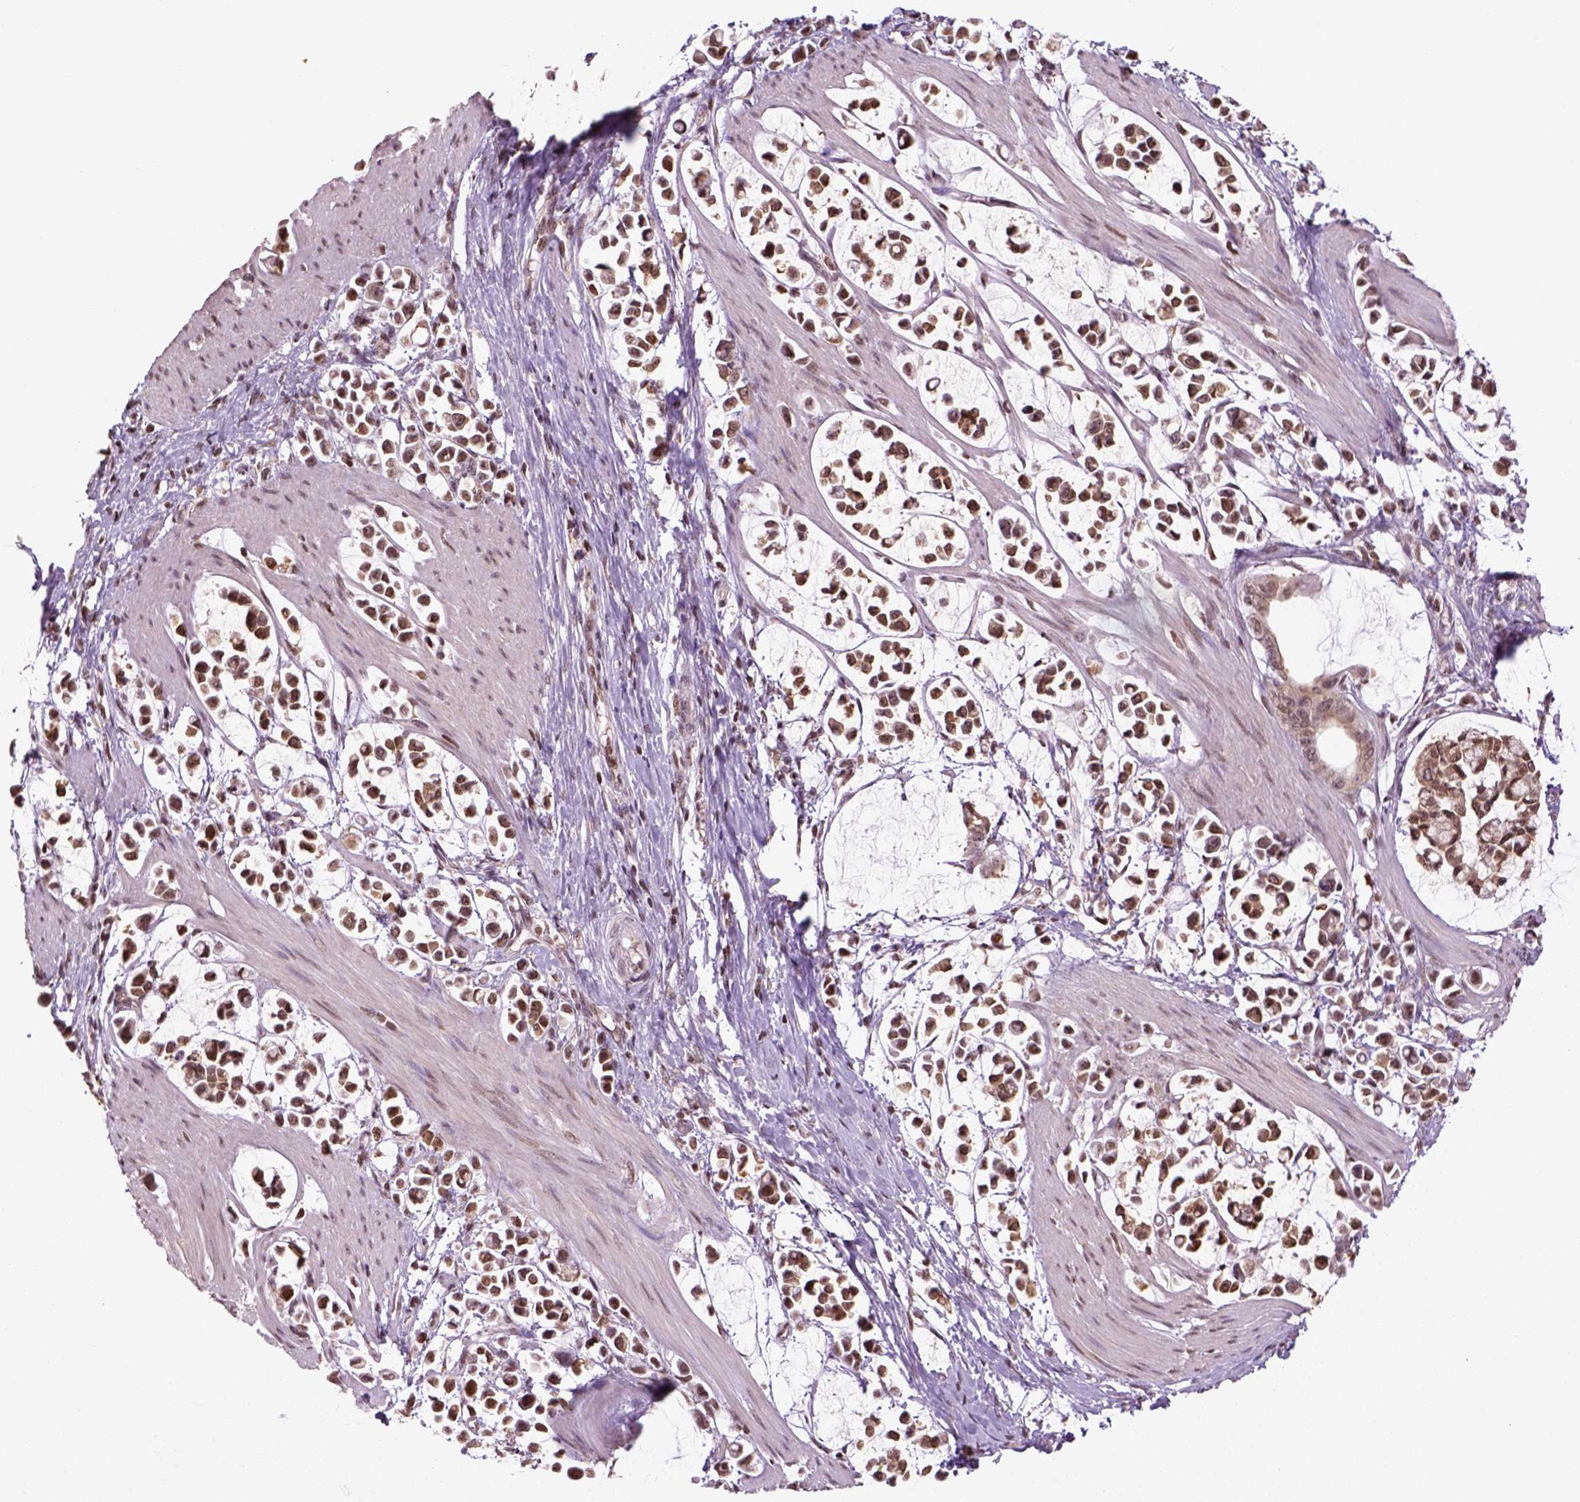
{"staining": {"intensity": "strong", "quantity": ">75%", "location": "nuclear"}, "tissue": "stomach cancer", "cell_type": "Tumor cells", "image_type": "cancer", "snomed": [{"axis": "morphology", "description": "Adenocarcinoma, NOS"}, {"axis": "topography", "description": "Stomach"}], "caption": "Tumor cells exhibit high levels of strong nuclear staining in about >75% of cells in human stomach adenocarcinoma. Using DAB (brown) and hematoxylin (blue) stains, captured at high magnification using brightfield microscopy.", "gene": "GOT1", "patient": {"sex": "male", "age": 82}}